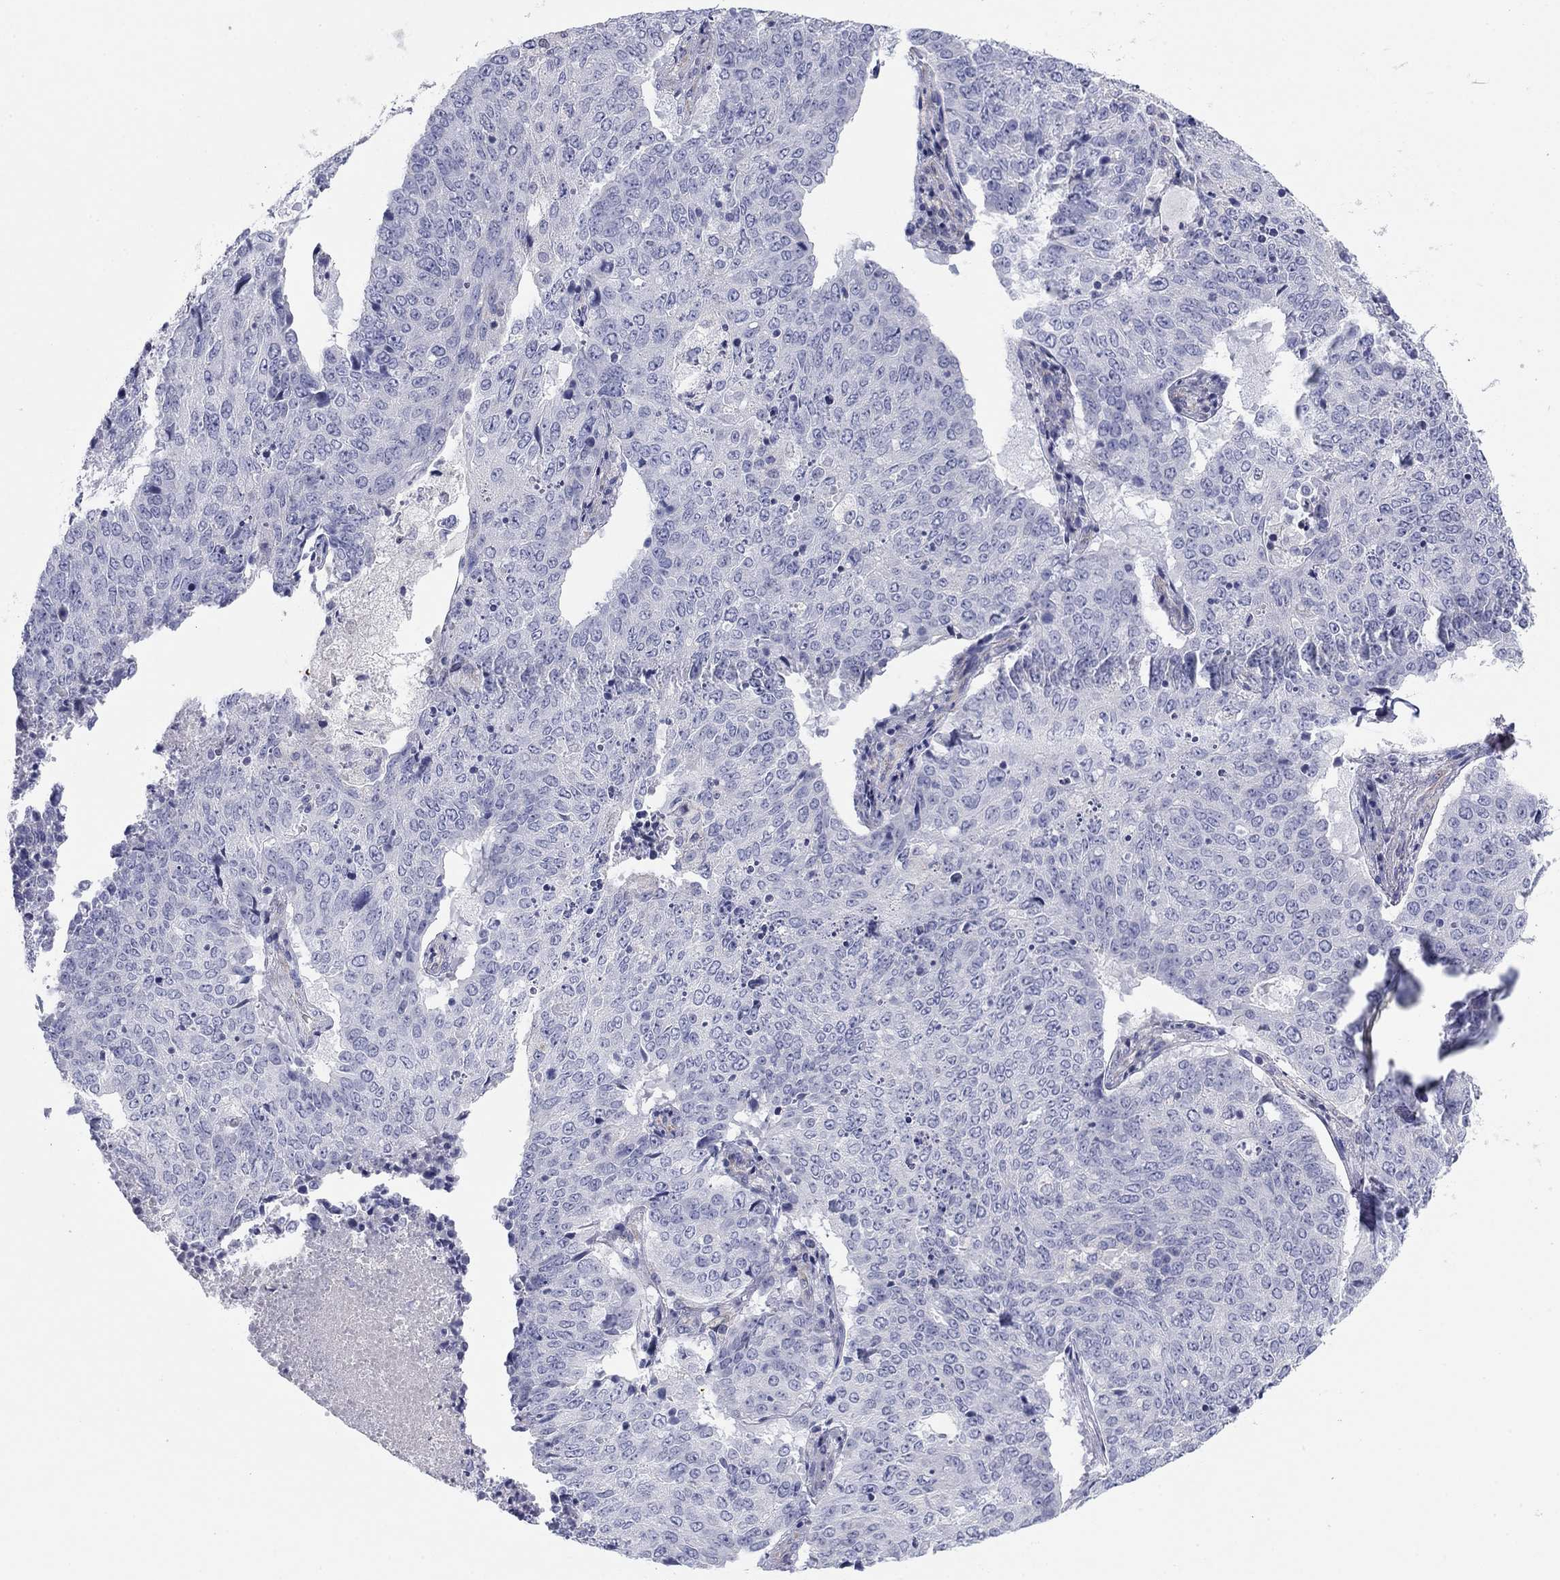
{"staining": {"intensity": "negative", "quantity": "none", "location": "none"}, "tissue": "lung cancer", "cell_type": "Tumor cells", "image_type": "cancer", "snomed": [{"axis": "morphology", "description": "Normal tissue, NOS"}, {"axis": "morphology", "description": "Squamous cell carcinoma, NOS"}, {"axis": "topography", "description": "Bronchus"}, {"axis": "topography", "description": "Lung"}], "caption": "IHC histopathology image of neoplastic tissue: lung squamous cell carcinoma stained with DAB (3,3'-diaminobenzidine) displays no significant protein staining in tumor cells.", "gene": "SEPTIN3", "patient": {"sex": "male", "age": 64}}